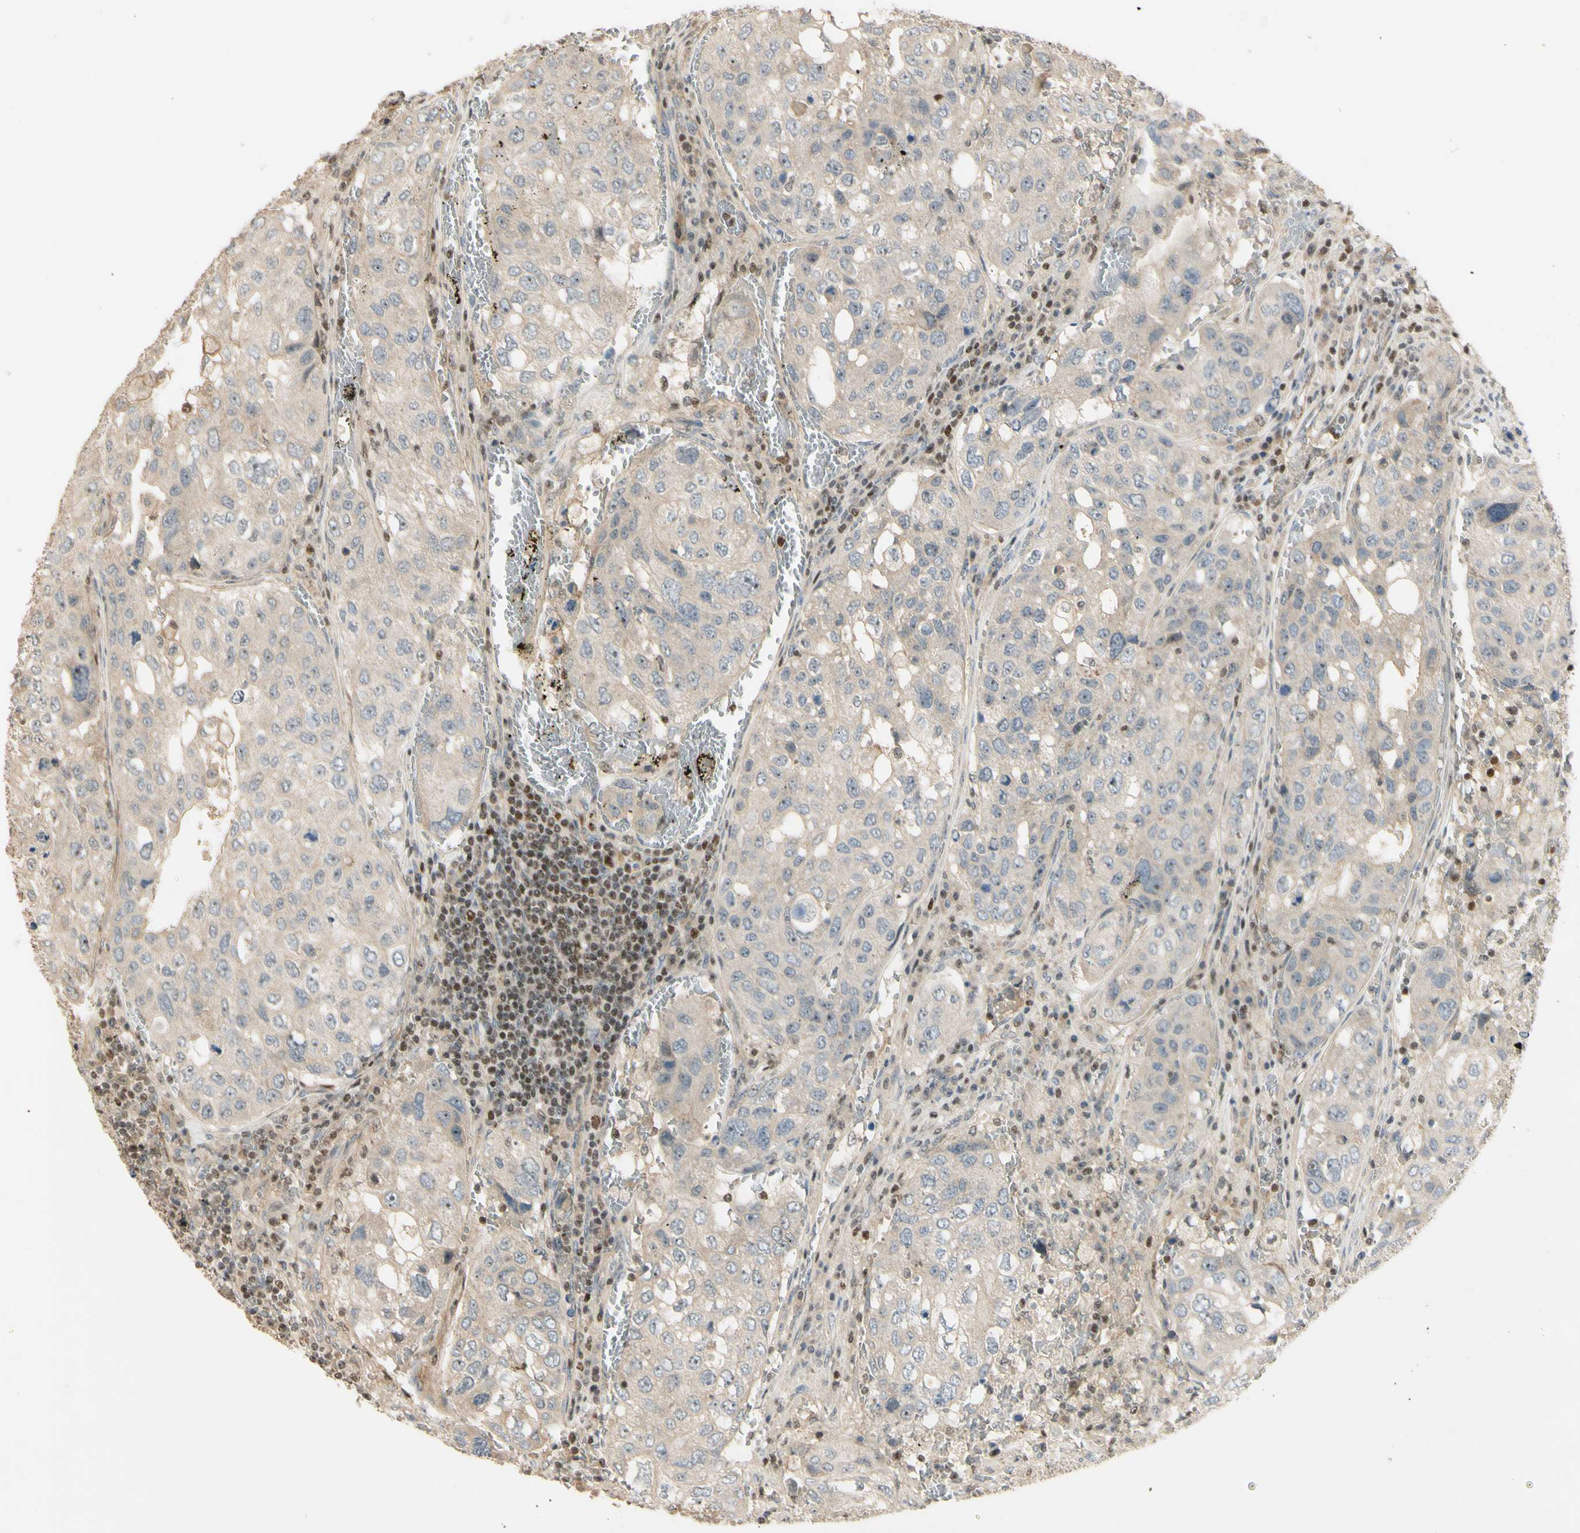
{"staining": {"intensity": "weak", "quantity": ">75%", "location": "cytoplasmic/membranous"}, "tissue": "urothelial cancer", "cell_type": "Tumor cells", "image_type": "cancer", "snomed": [{"axis": "morphology", "description": "Urothelial carcinoma, High grade"}, {"axis": "topography", "description": "Lymph node"}, {"axis": "topography", "description": "Urinary bladder"}], "caption": "High-grade urothelial carcinoma stained with a protein marker displays weak staining in tumor cells.", "gene": "NFYA", "patient": {"sex": "male", "age": 51}}